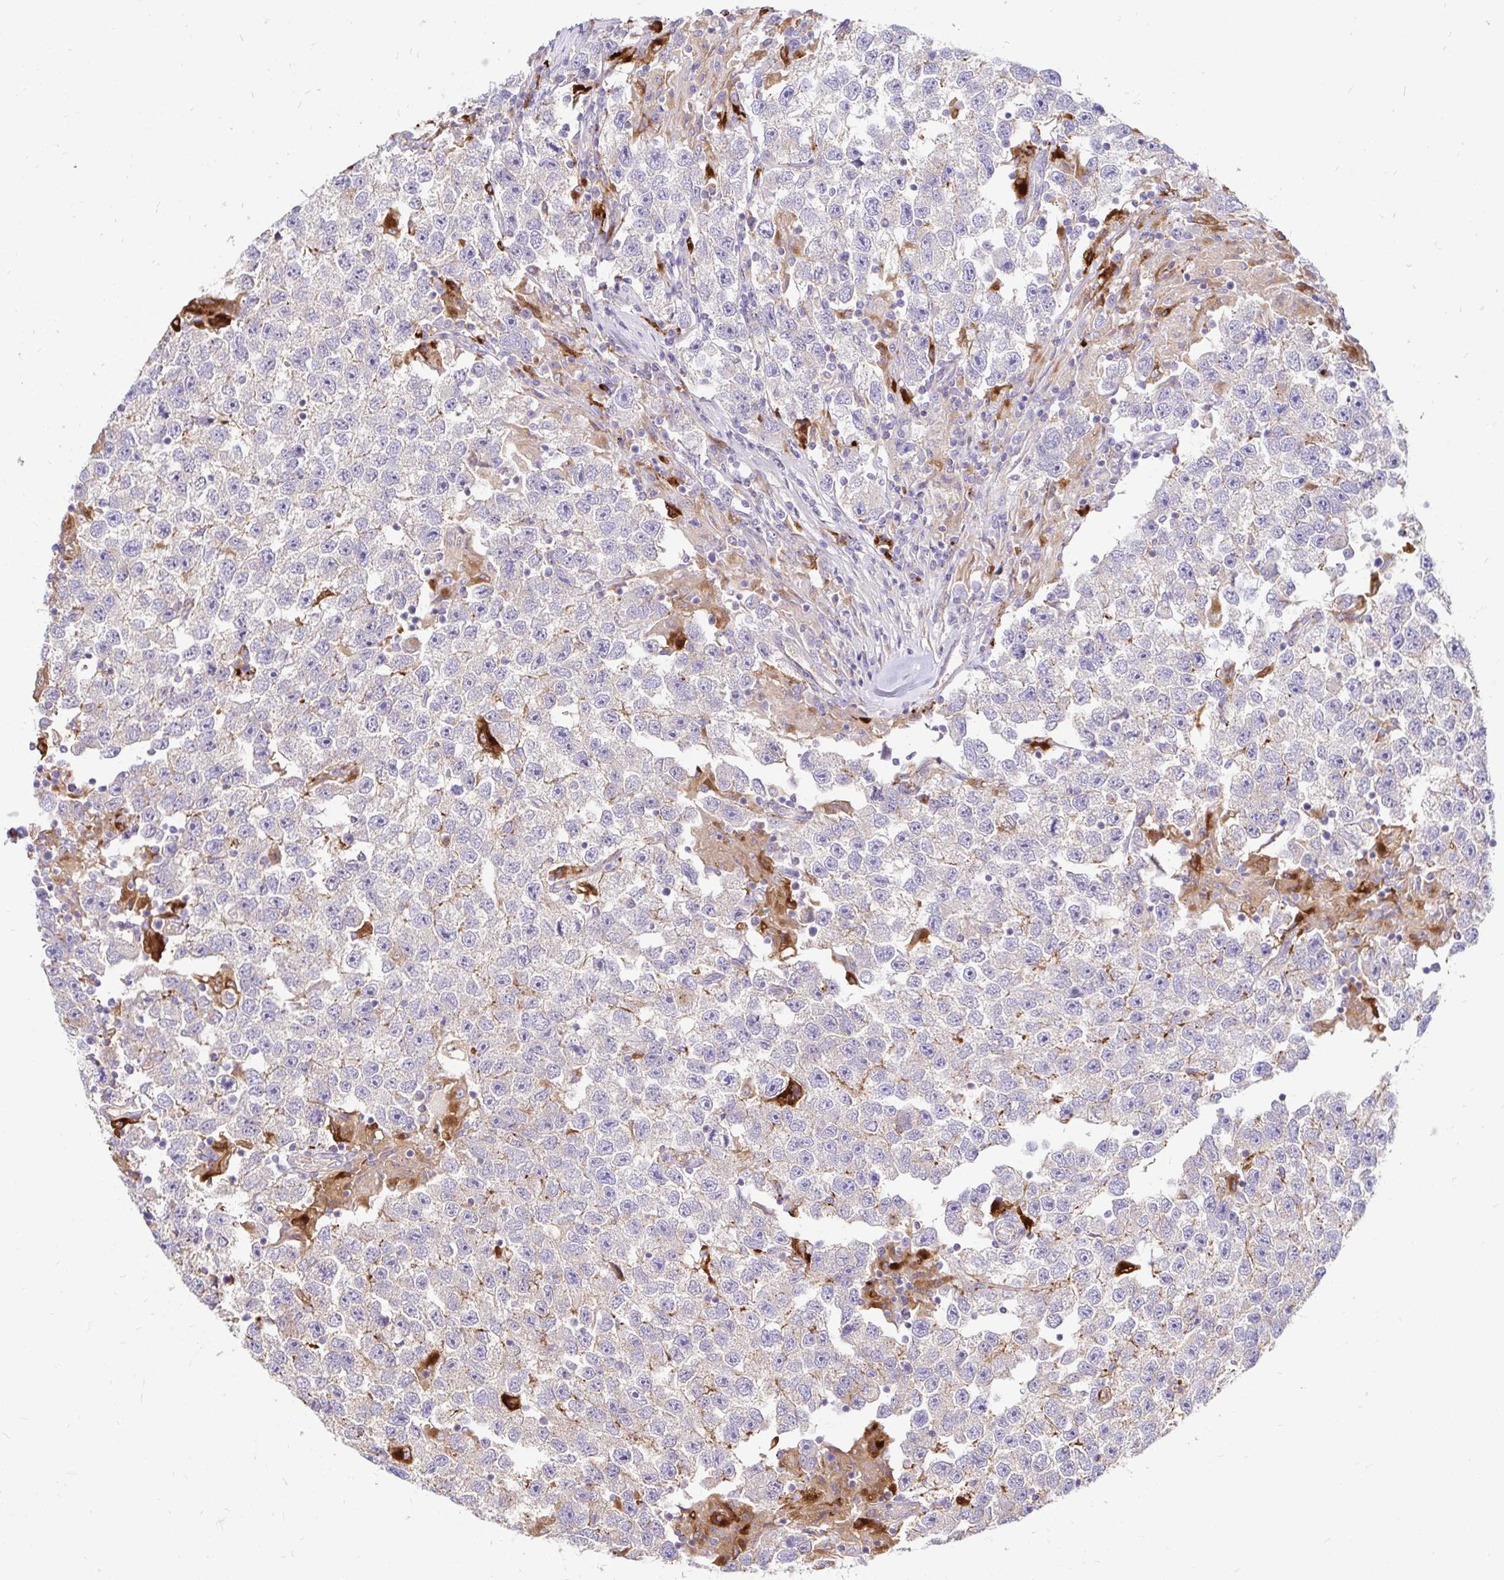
{"staining": {"intensity": "weak", "quantity": "<25%", "location": "cytoplasmic/membranous"}, "tissue": "testis cancer", "cell_type": "Tumor cells", "image_type": "cancer", "snomed": [{"axis": "morphology", "description": "Seminoma, NOS"}, {"axis": "topography", "description": "Testis"}], "caption": "Tumor cells show no significant protein staining in seminoma (testis).", "gene": "FUCA1", "patient": {"sex": "male", "age": 26}}